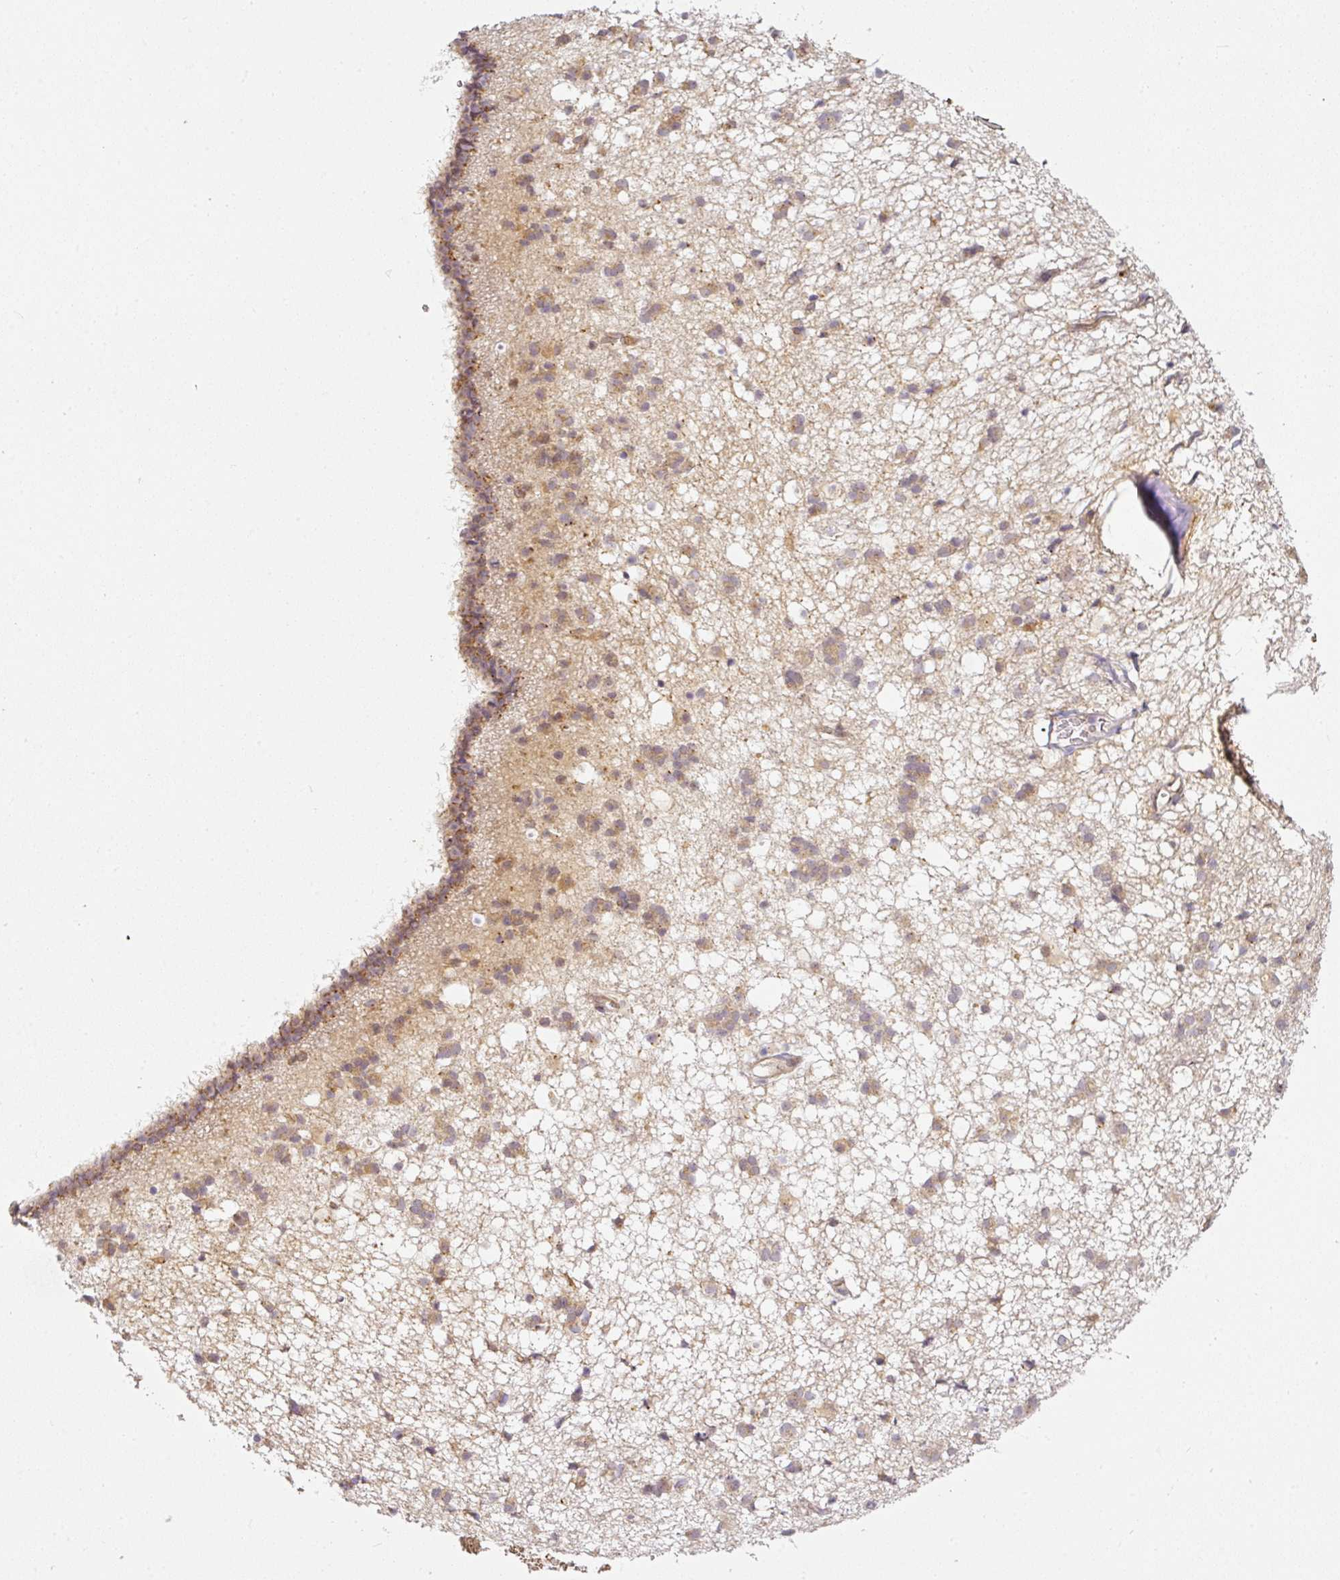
{"staining": {"intensity": "weak", "quantity": "<25%", "location": "cytoplasmic/membranous"}, "tissue": "caudate", "cell_type": "Glial cells", "image_type": "normal", "snomed": [{"axis": "morphology", "description": "Normal tissue, NOS"}, {"axis": "topography", "description": "Lateral ventricle wall"}], "caption": "This is an IHC photomicrograph of benign caudate. There is no positivity in glial cells.", "gene": "ANKRD18A", "patient": {"sex": "male", "age": 58}}